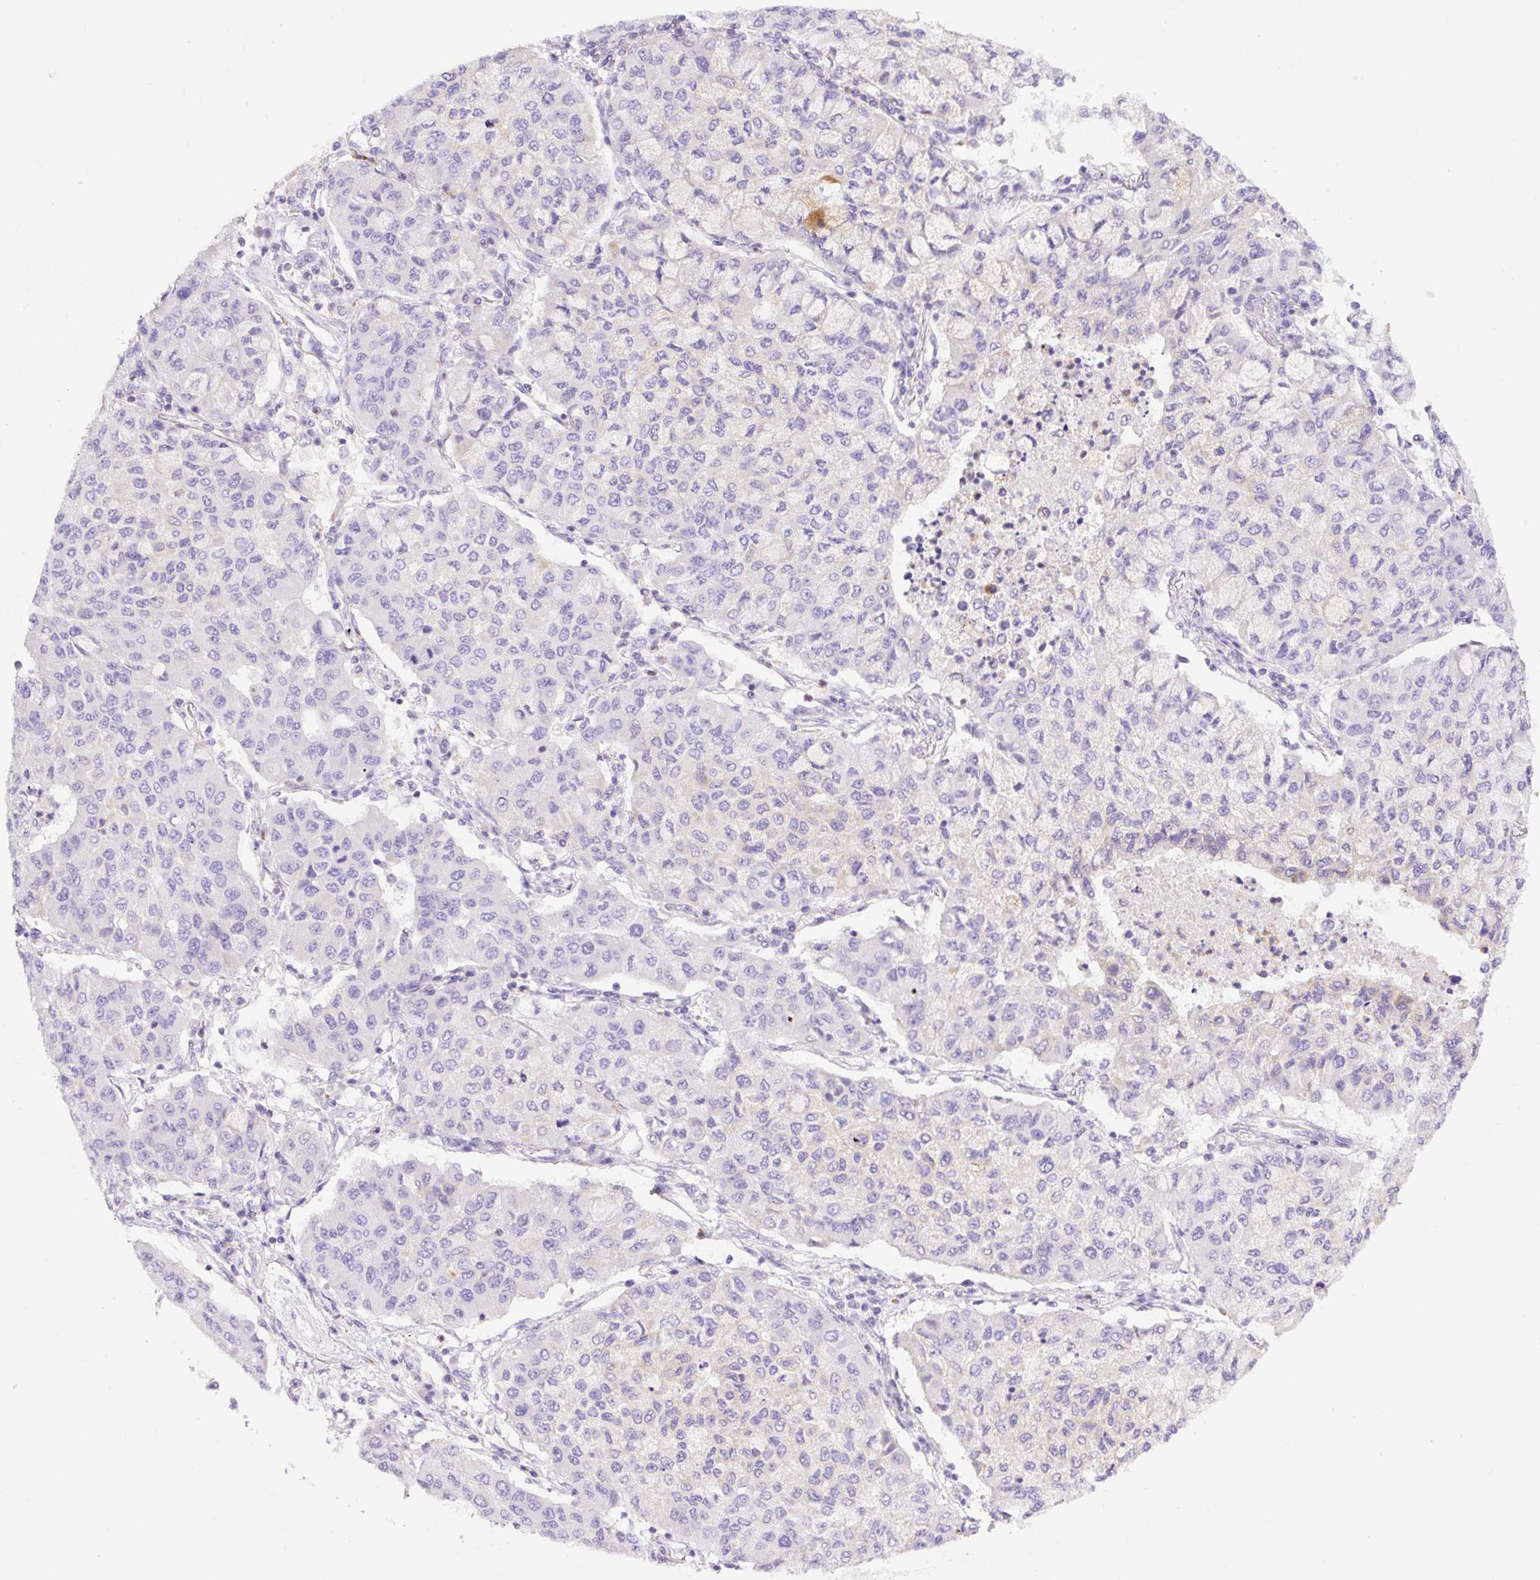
{"staining": {"intensity": "negative", "quantity": "none", "location": "none"}, "tissue": "lung cancer", "cell_type": "Tumor cells", "image_type": "cancer", "snomed": [{"axis": "morphology", "description": "Squamous cell carcinoma, NOS"}, {"axis": "topography", "description": "Lung"}], "caption": "Immunohistochemistry micrograph of neoplastic tissue: squamous cell carcinoma (lung) stained with DAB (3,3'-diaminobenzidine) shows no significant protein staining in tumor cells. The staining was performed using DAB to visualize the protein expression in brown, while the nuclei were stained in blue with hematoxylin (Magnification: 20x).", "gene": "NF1", "patient": {"sex": "male", "age": 74}}